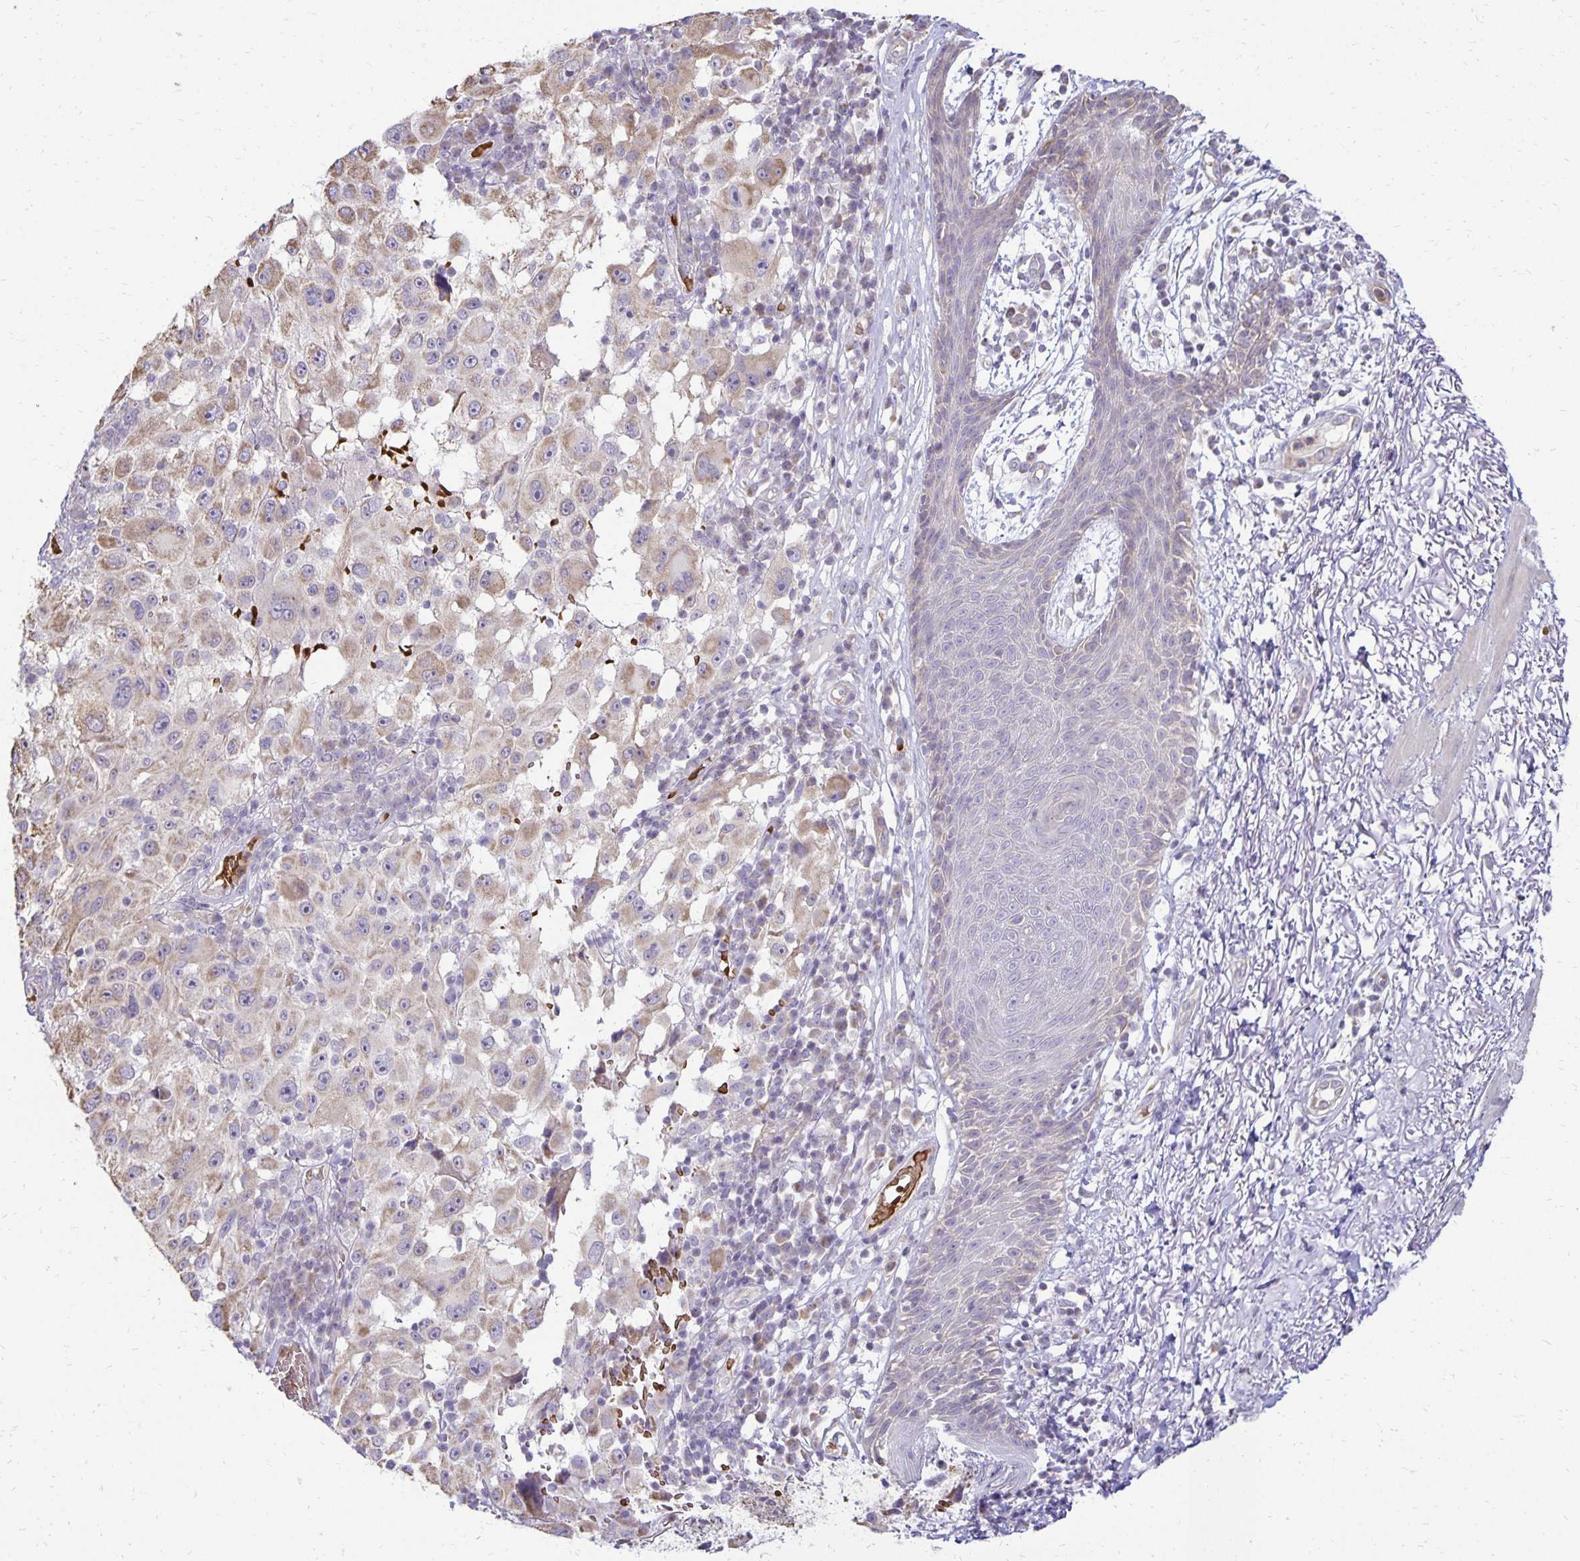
{"staining": {"intensity": "weak", "quantity": "25%-75%", "location": "cytoplasmic/membranous"}, "tissue": "melanoma", "cell_type": "Tumor cells", "image_type": "cancer", "snomed": [{"axis": "morphology", "description": "Malignant melanoma, NOS"}, {"axis": "topography", "description": "Skin"}], "caption": "A histopathology image of human melanoma stained for a protein shows weak cytoplasmic/membranous brown staining in tumor cells. (brown staining indicates protein expression, while blue staining denotes nuclei).", "gene": "FN3K", "patient": {"sex": "female", "age": 71}}